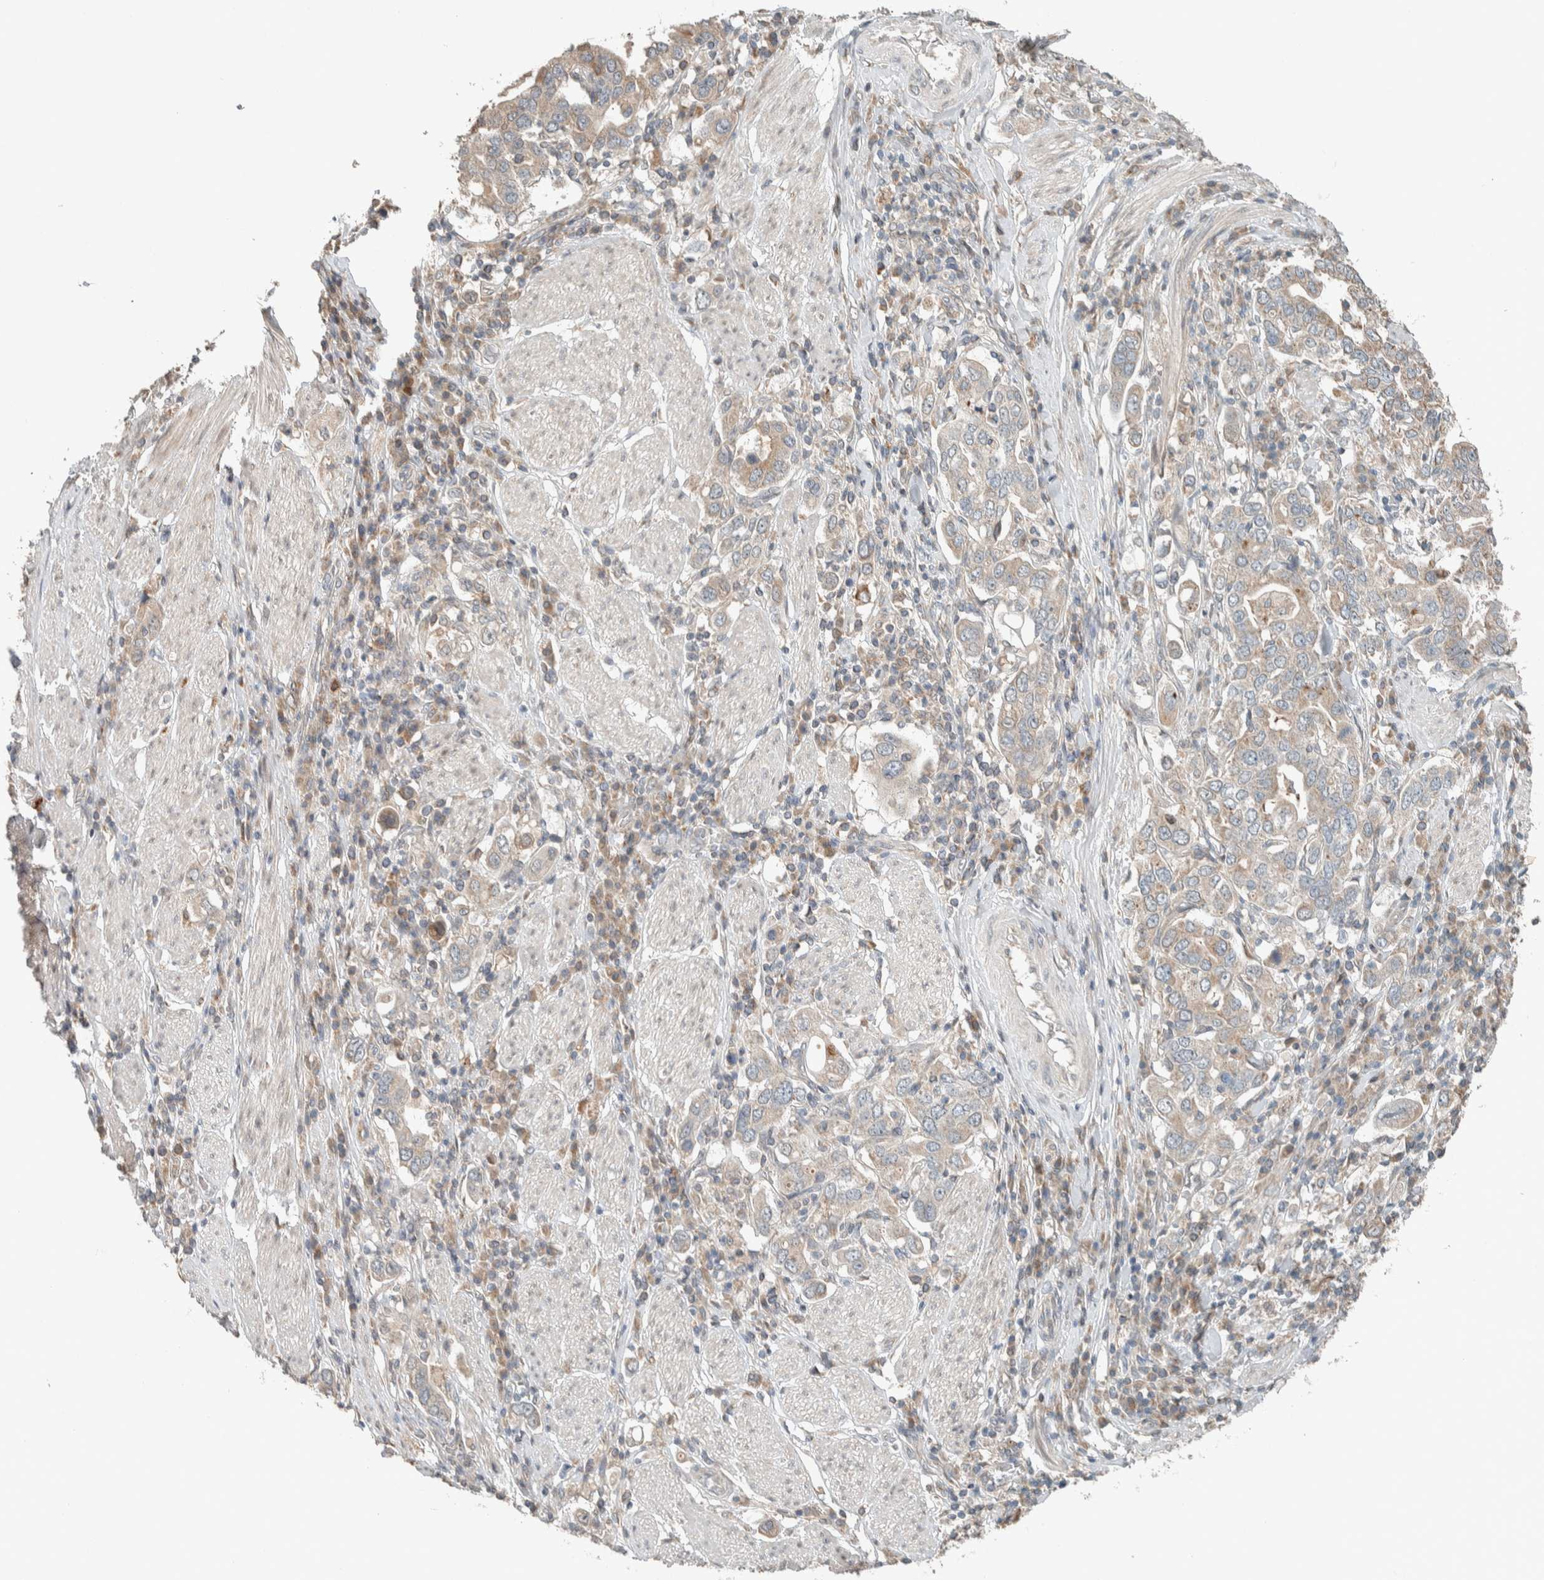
{"staining": {"intensity": "weak", "quantity": "25%-75%", "location": "cytoplasmic/membranous"}, "tissue": "stomach cancer", "cell_type": "Tumor cells", "image_type": "cancer", "snomed": [{"axis": "morphology", "description": "Adenocarcinoma, NOS"}, {"axis": "topography", "description": "Stomach, upper"}], "caption": "Tumor cells demonstrate low levels of weak cytoplasmic/membranous positivity in about 25%-75% of cells in adenocarcinoma (stomach).", "gene": "NBR1", "patient": {"sex": "male", "age": 62}}